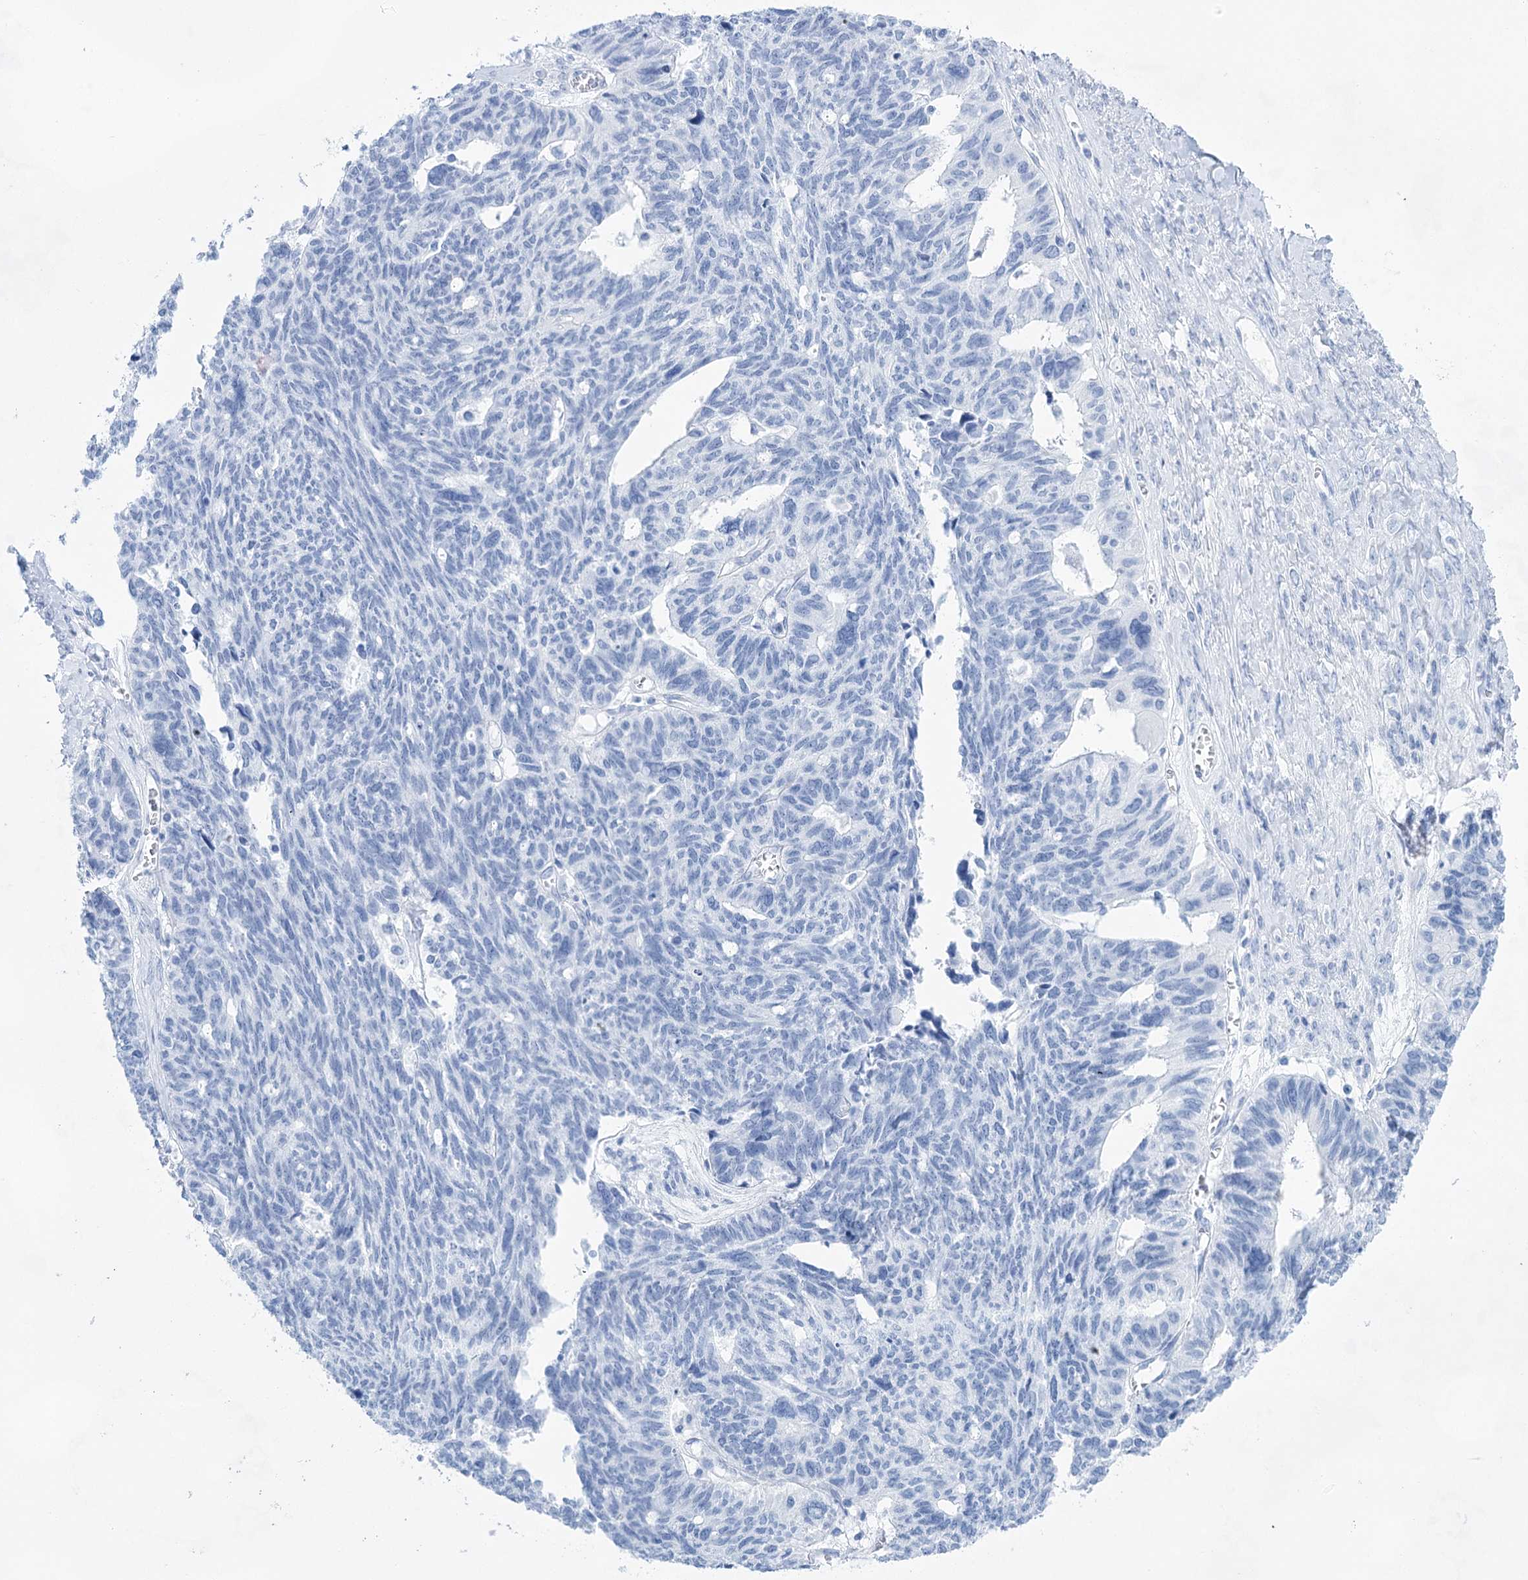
{"staining": {"intensity": "negative", "quantity": "none", "location": "none"}, "tissue": "ovarian cancer", "cell_type": "Tumor cells", "image_type": "cancer", "snomed": [{"axis": "morphology", "description": "Cystadenocarcinoma, serous, NOS"}, {"axis": "topography", "description": "Ovary"}], "caption": "The immunohistochemistry (IHC) micrograph has no significant staining in tumor cells of ovarian serous cystadenocarcinoma tissue. The staining is performed using DAB (3,3'-diaminobenzidine) brown chromogen with nuclei counter-stained in using hematoxylin.", "gene": "LALBA", "patient": {"sex": "female", "age": 79}}